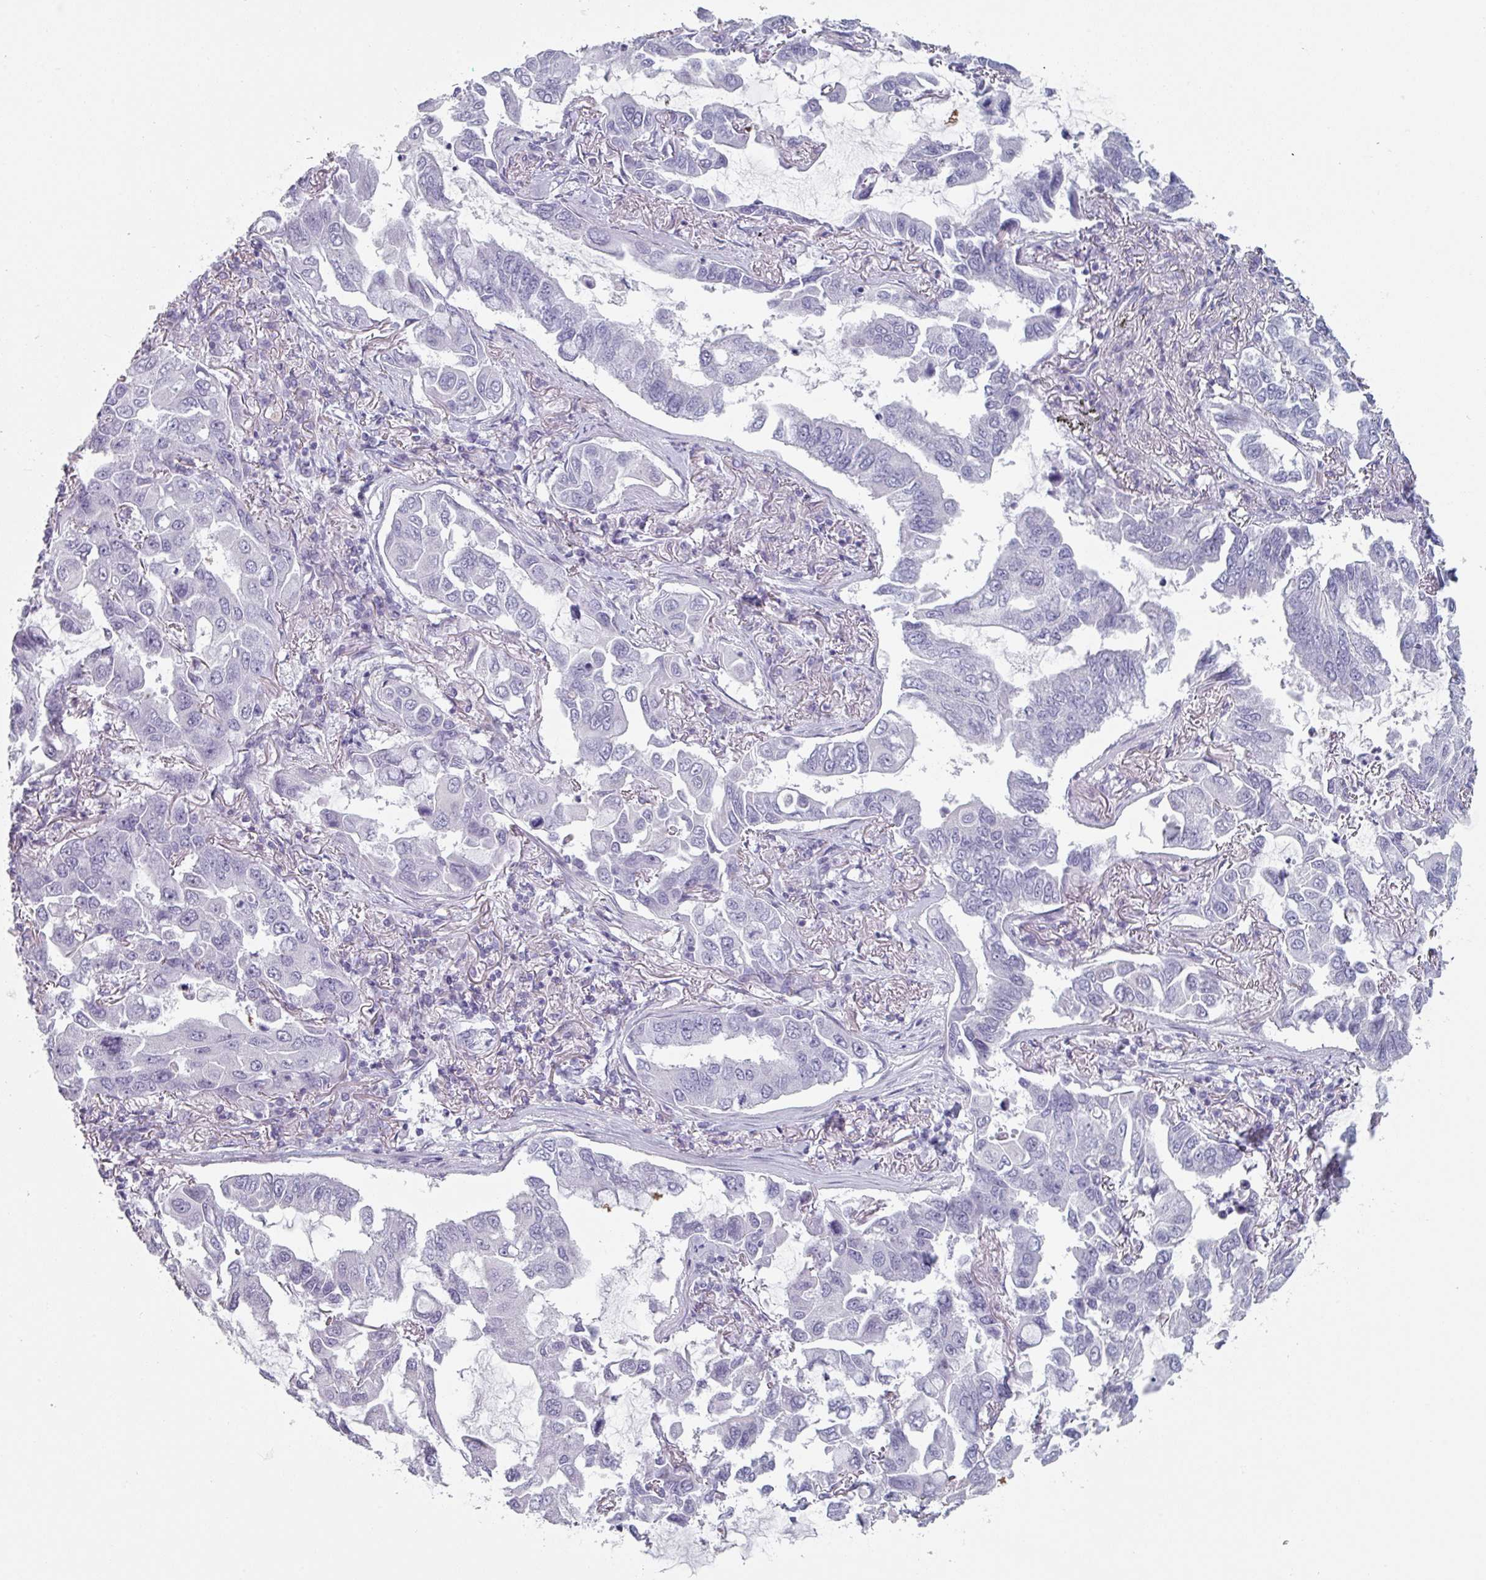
{"staining": {"intensity": "negative", "quantity": "none", "location": "none"}, "tissue": "lung cancer", "cell_type": "Tumor cells", "image_type": "cancer", "snomed": [{"axis": "morphology", "description": "Adenocarcinoma, NOS"}, {"axis": "topography", "description": "Lung"}], "caption": "Tumor cells show no significant positivity in adenocarcinoma (lung). Nuclei are stained in blue.", "gene": "SLC35G2", "patient": {"sex": "male", "age": 64}}